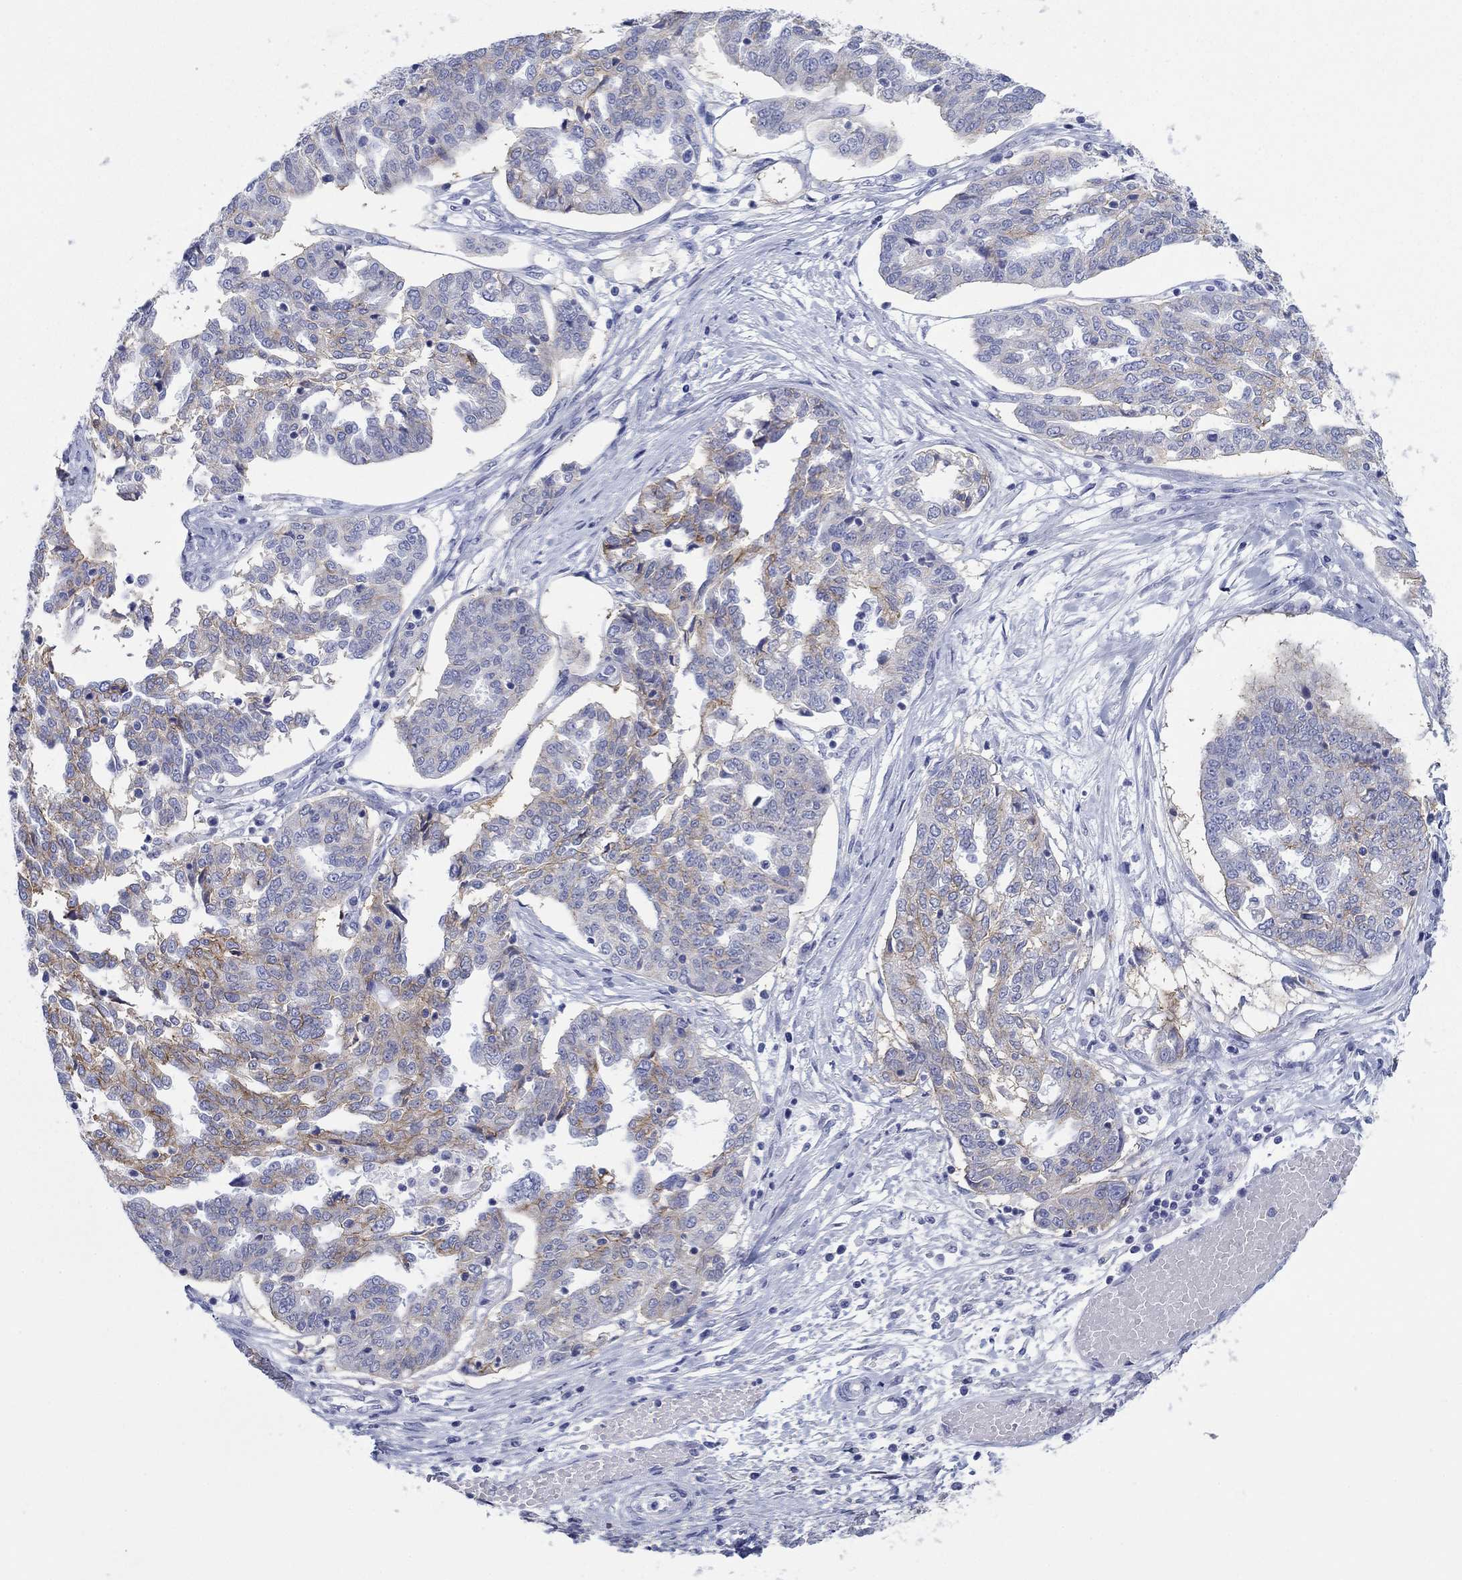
{"staining": {"intensity": "moderate", "quantity": "25%-75%", "location": "cytoplasmic/membranous"}, "tissue": "ovarian cancer", "cell_type": "Tumor cells", "image_type": "cancer", "snomed": [{"axis": "morphology", "description": "Cystadenocarcinoma, serous, NOS"}, {"axis": "topography", "description": "Ovary"}], "caption": "Brown immunohistochemical staining in ovarian cancer displays moderate cytoplasmic/membranous expression in approximately 25%-75% of tumor cells. Nuclei are stained in blue.", "gene": "ATP1B1", "patient": {"sex": "female", "age": 67}}